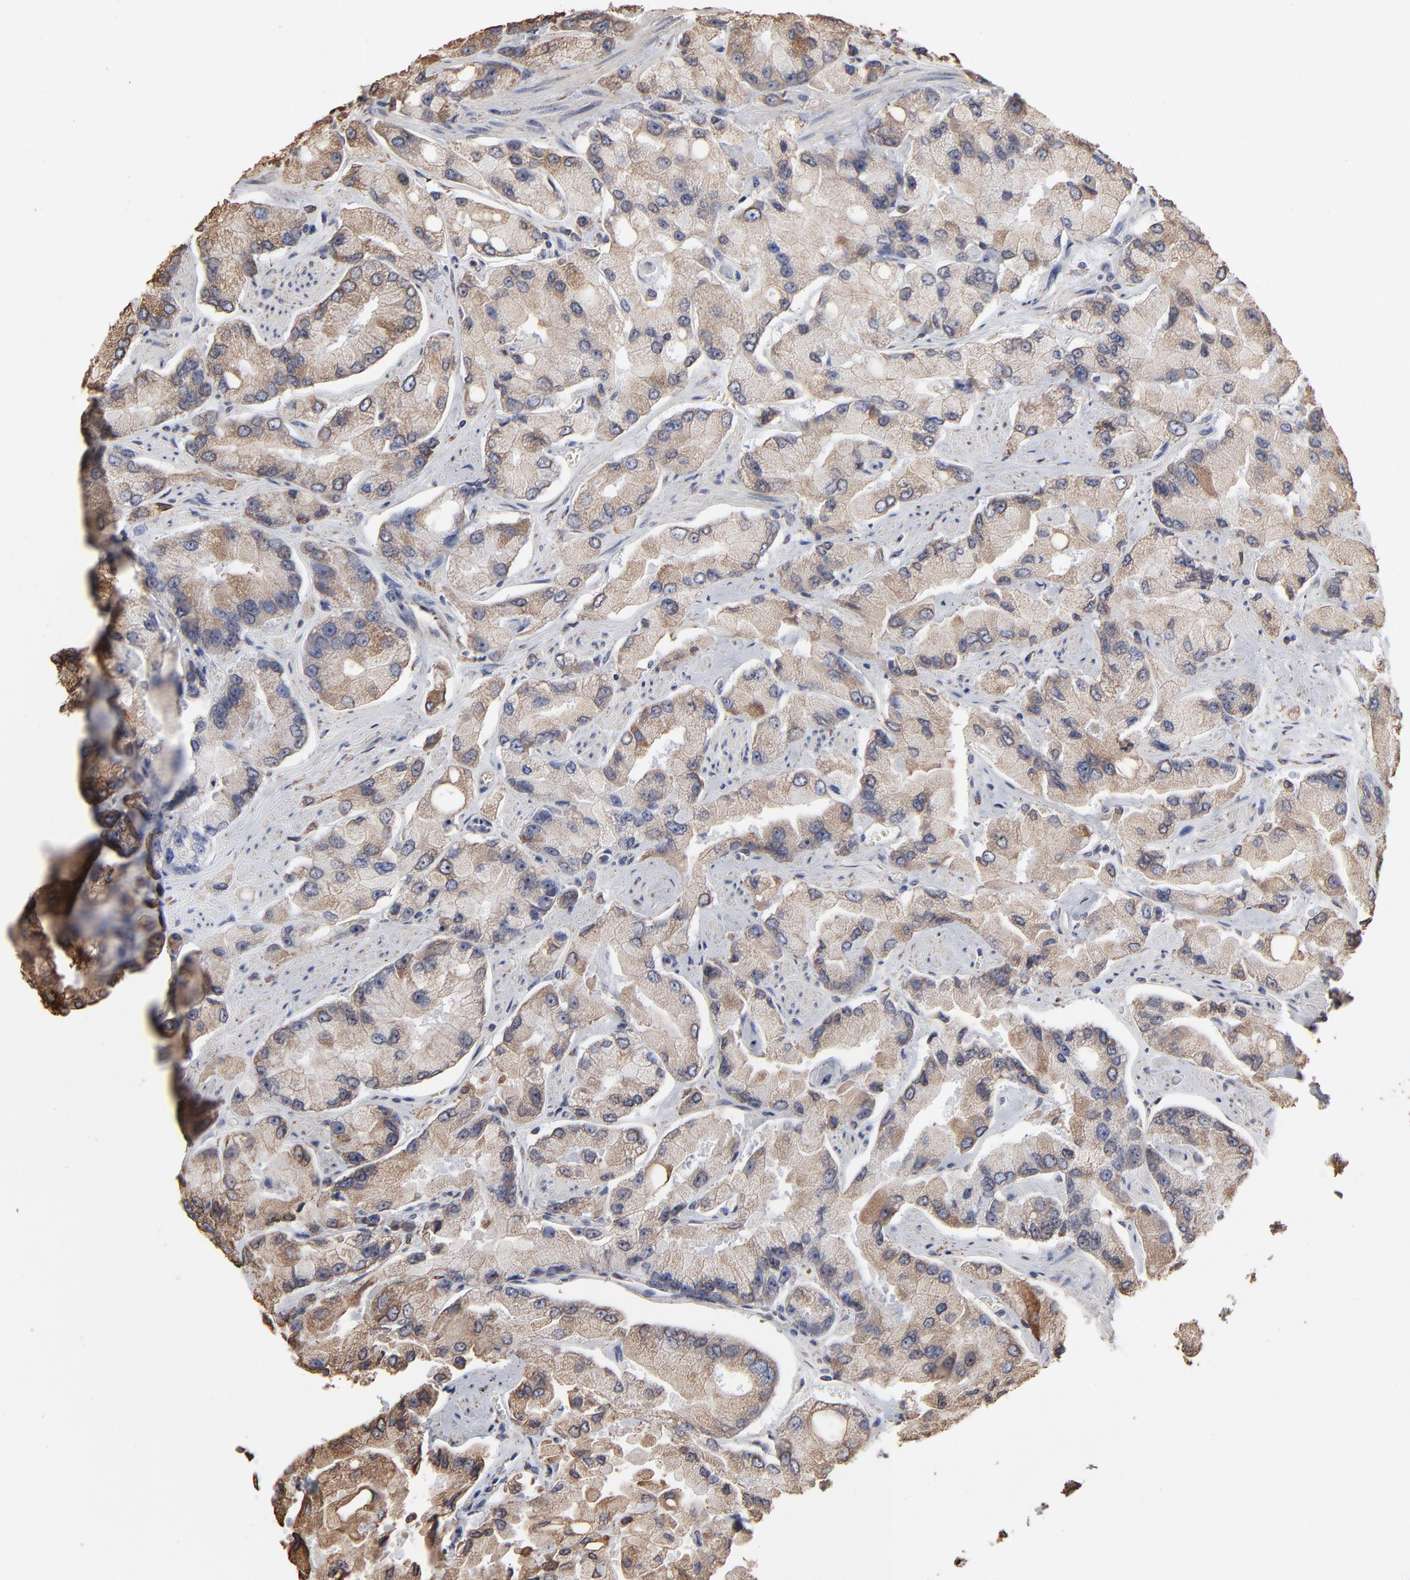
{"staining": {"intensity": "weak", "quantity": "<25%", "location": "cytoplasmic/membranous"}, "tissue": "prostate cancer", "cell_type": "Tumor cells", "image_type": "cancer", "snomed": [{"axis": "morphology", "description": "Adenocarcinoma, High grade"}, {"axis": "topography", "description": "Prostate"}], "caption": "An immunohistochemistry histopathology image of prostate cancer is shown. There is no staining in tumor cells of prostate cancer.", "gene": "PDIA3", "patient": {"sex": "male", "age": 58}}